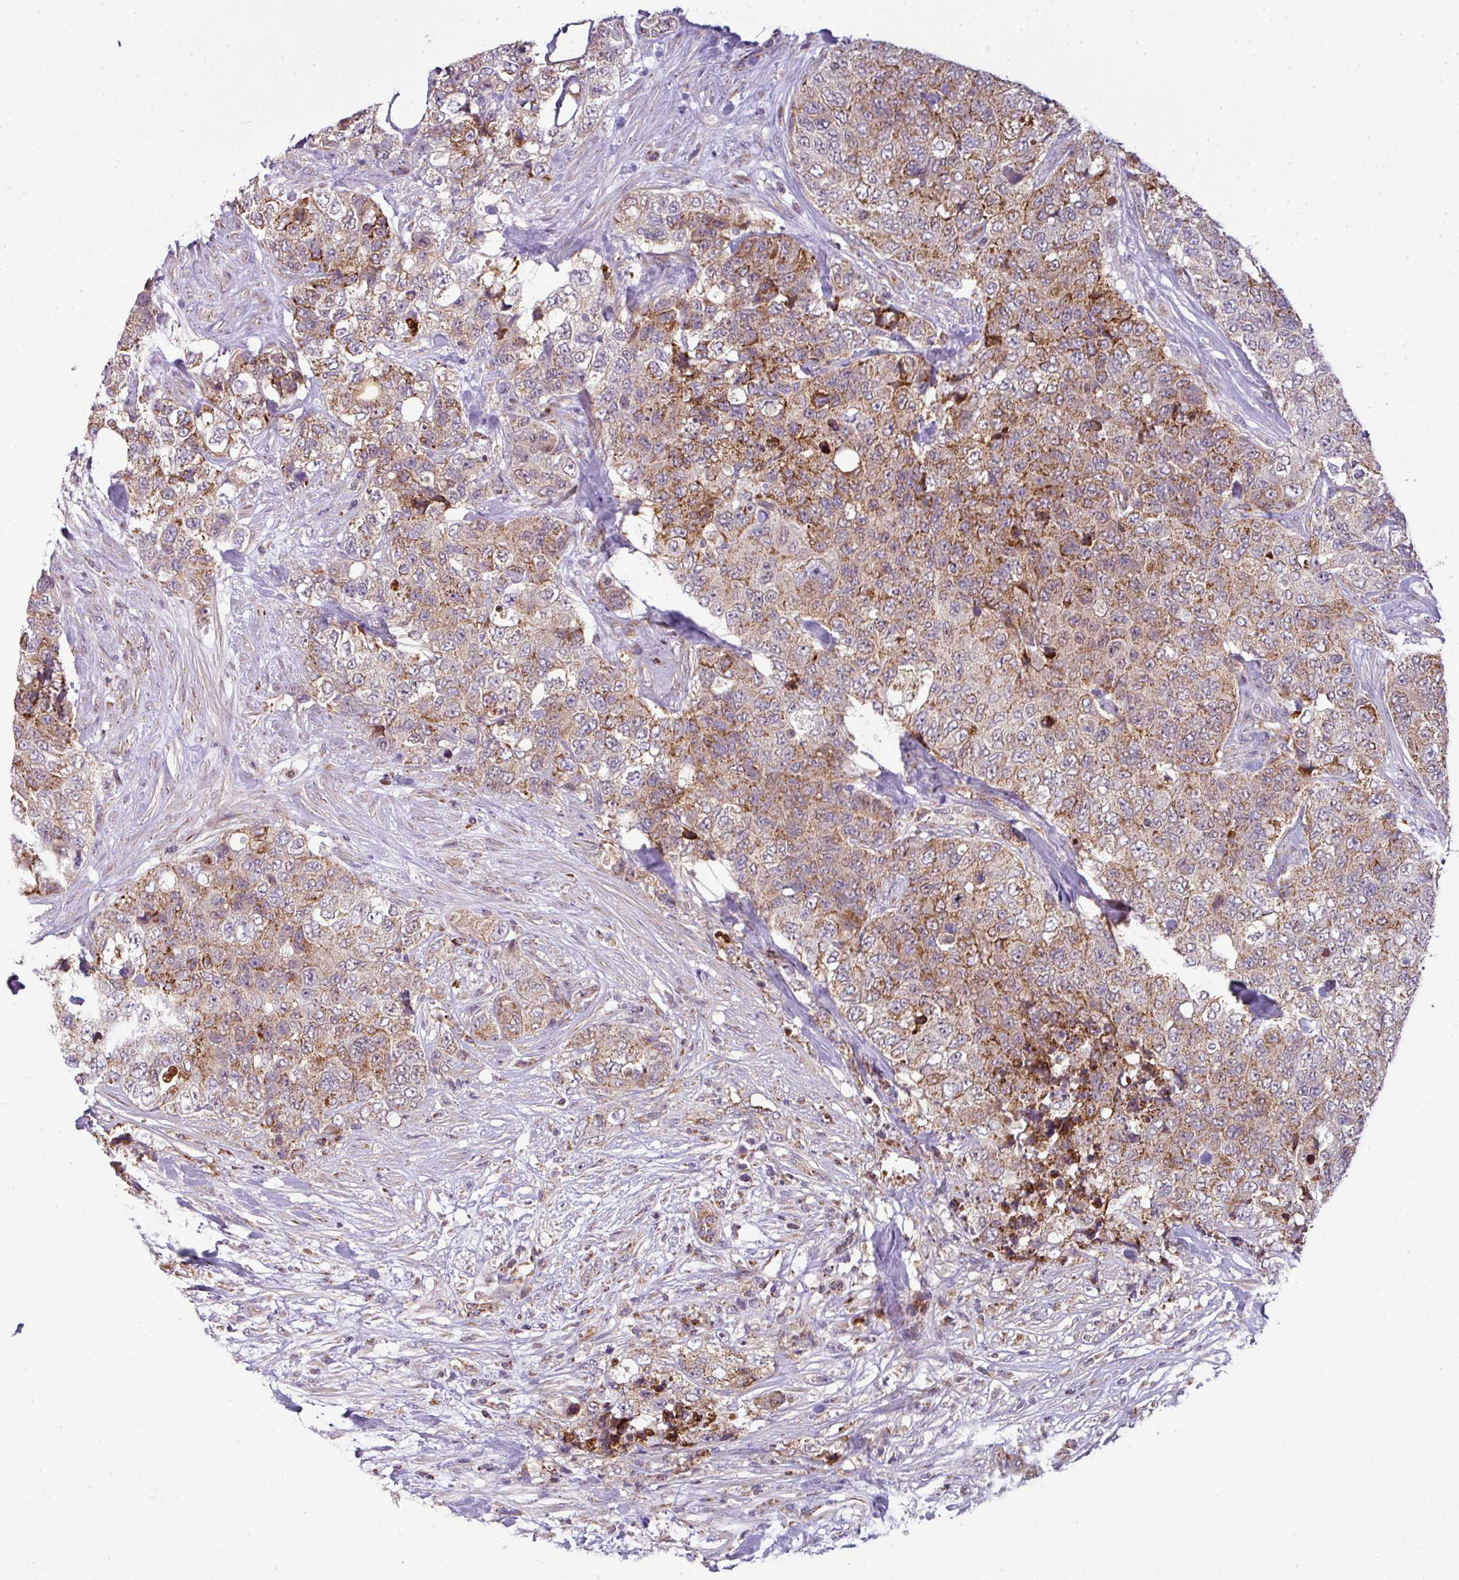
{"staining": {"intensity": "moderate", "quantity": ">75%", "location": "cytoplasmic/membranous"}, "tissue": "urothelial cancer", "cell_type": "Tumor cells", "image_type": "cancer", "snomed": [{"axis": "morphology", "description": "Urothelial carcinoma, High grade"}, {"axis": "topography", "description": "Urinary bladder"}], "caption": "A high-resolution image shows IHC staining of urothelial cancer, which shows moderate cytoplasmic/membranous positivity in about >75% of tumor cells.", "gene": "PRELID3B", "patient": {"sex": "female", "age": 78}}